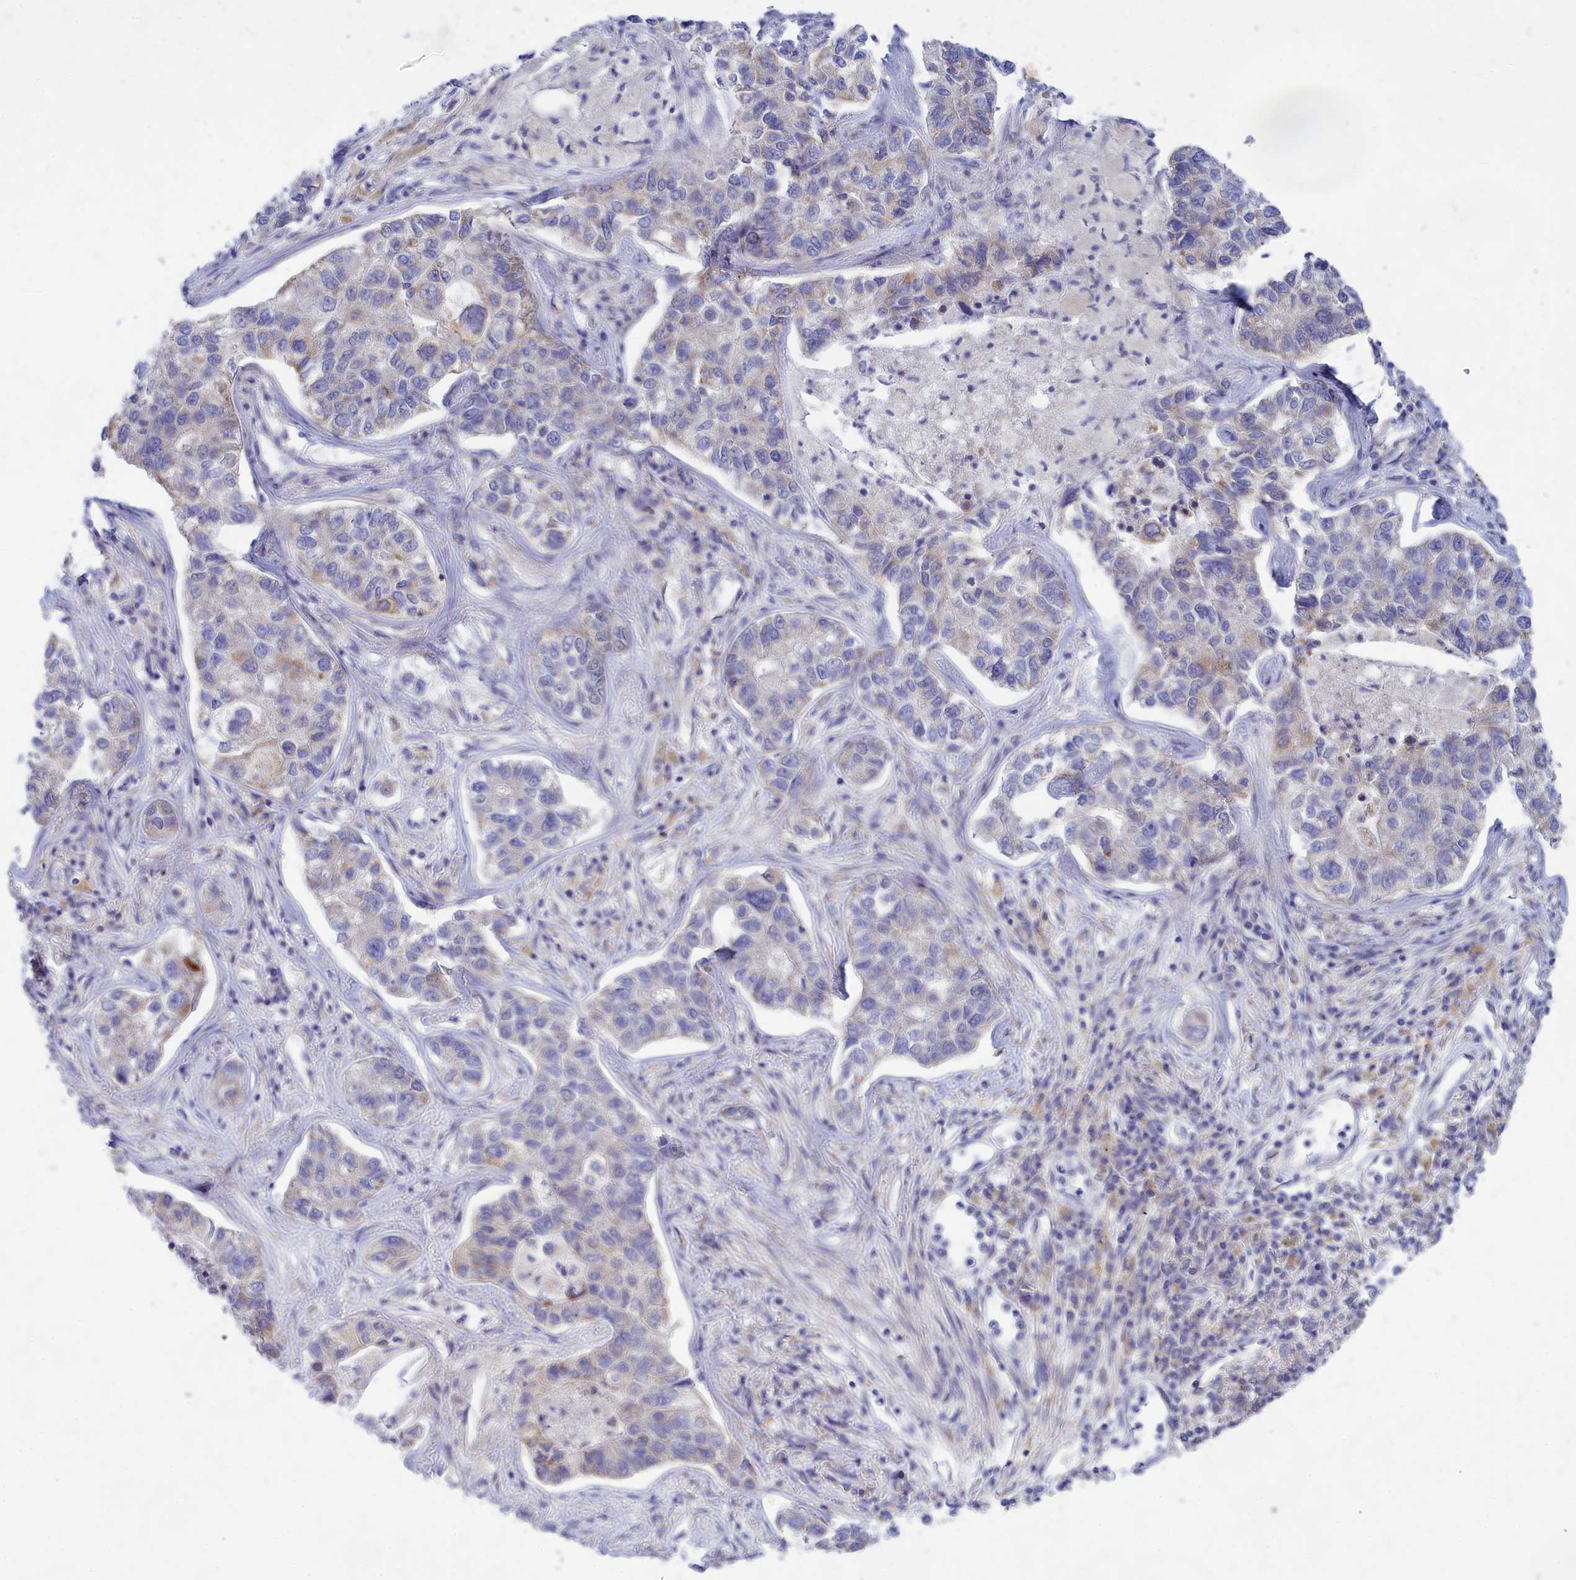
{"staining": {"intensity": "moderate", "quantity": "<25%", "location": "cytoplasmic/membranous"}, "tissue": "lung cancer", "cell_type": "Tumor cells", "image_type": "cancer", "snomed": [{"axis": "morphology", "description": "Adenocarcinoma, NOS"}, {"axis": "topography", "description": "Lung"}], "caption": "Lung cancer (adenocarcinoma) stained with immunohistochemistry (IHC) reveals moderate cytoplasmic/membranous expression in about <25% of tumor cells.", "gene": "TMEM30B", "patient": {"sex": "male", "age": 49}}